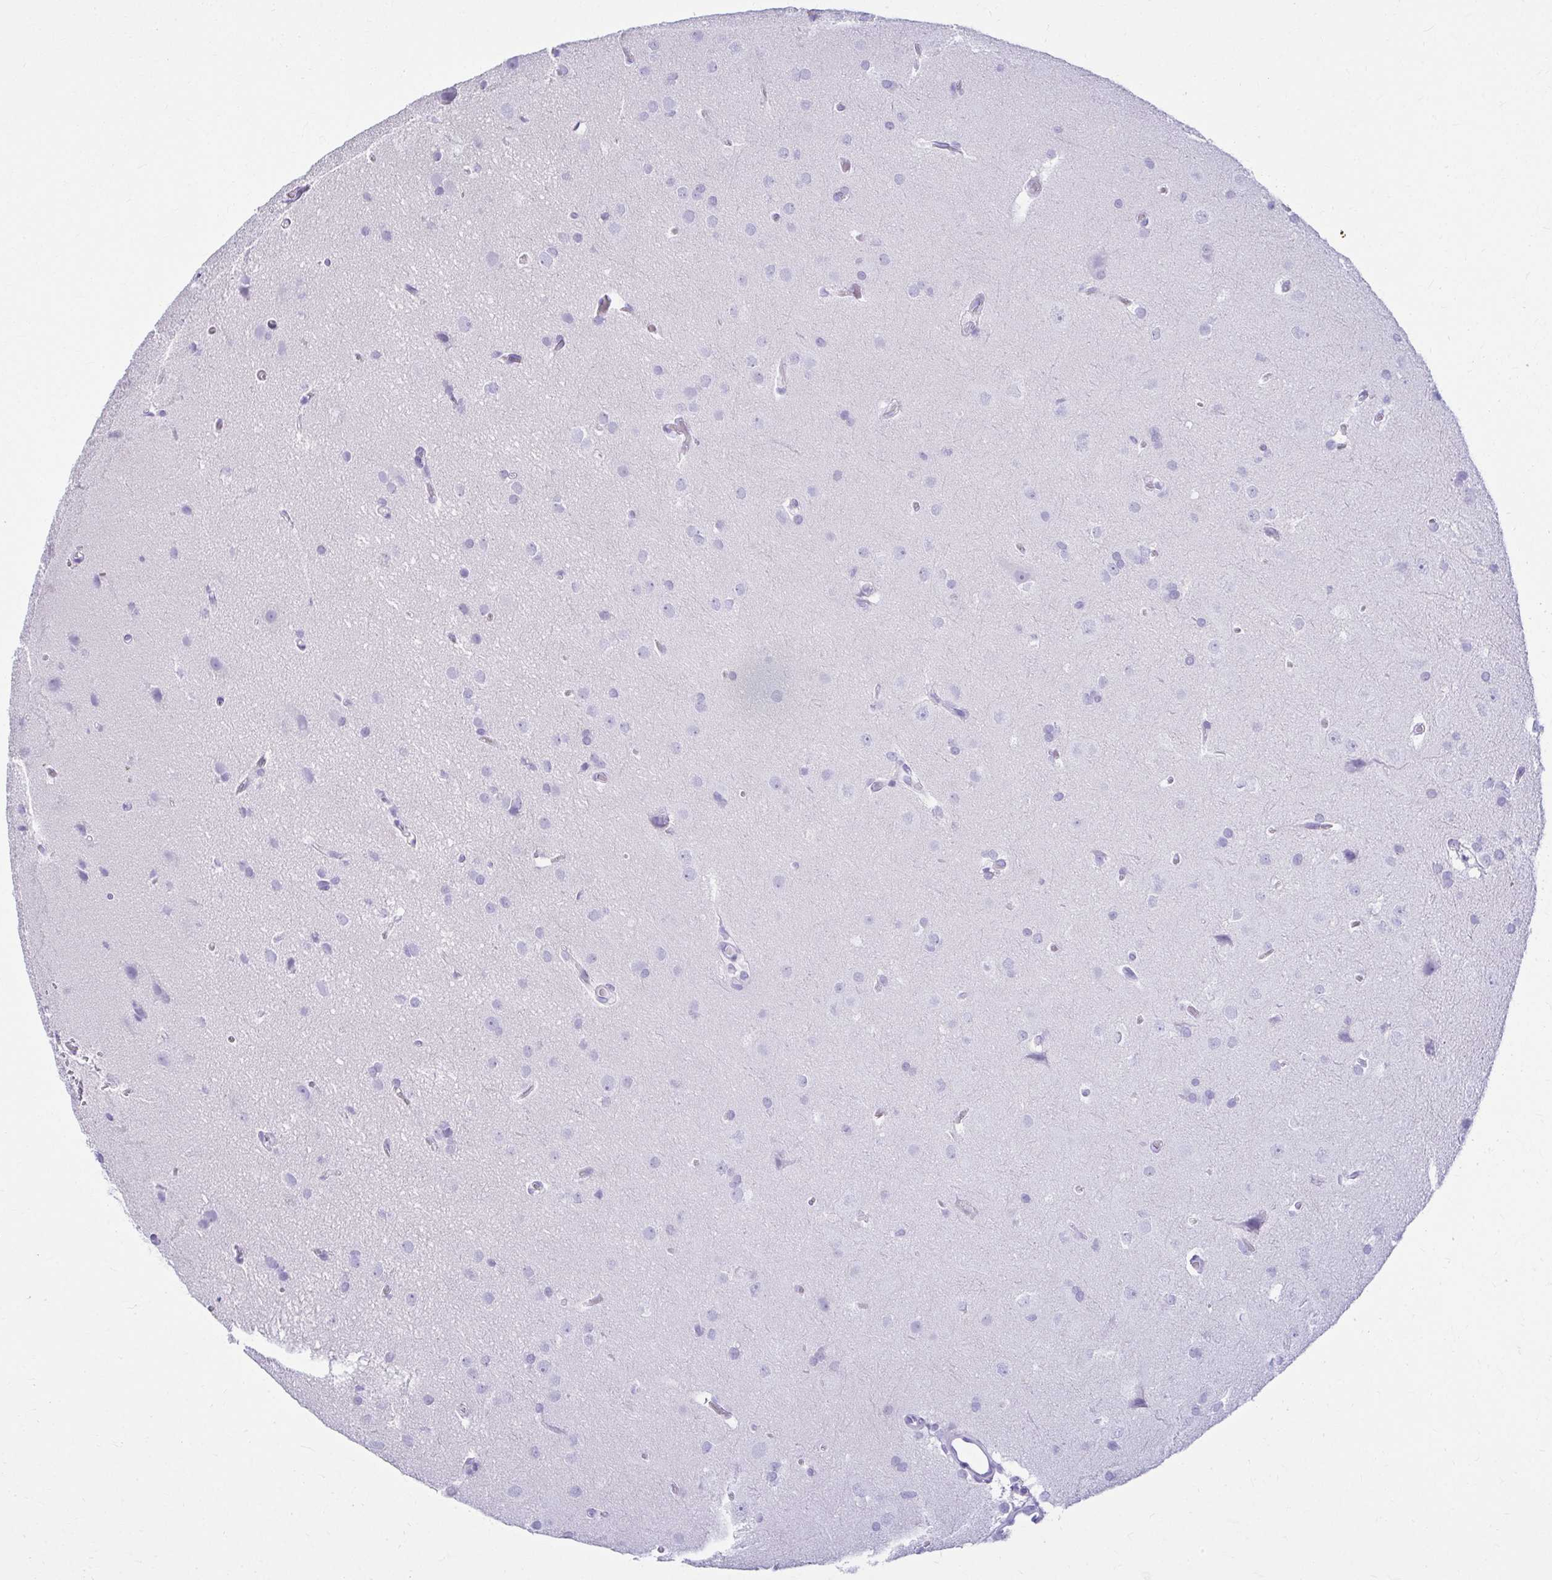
{"staining": {"intensity": "negative", "quantity": "none", "location": "none"}, "tissue": "glioma", "cell_type": "Tumor cells", "image_type": "cancer", "snomed": [{"axis": "morphology", "description": "Glioma, malignant, Low grade"}, {"axis": "topography", "description": "Brain"}], "caption": "High power microscopy histopathology image of an immunohistochemistry image of malignant glioma (low-grade), revealing no significant positivity in tumor cells. The staining is performed using DAB (3,3'-diaminobenzidine) brown chromogen with nuclei counter-stained in using hematoxylin.", "gene": "ATP4B", "patient": {"sex": "female", "age": 34}}